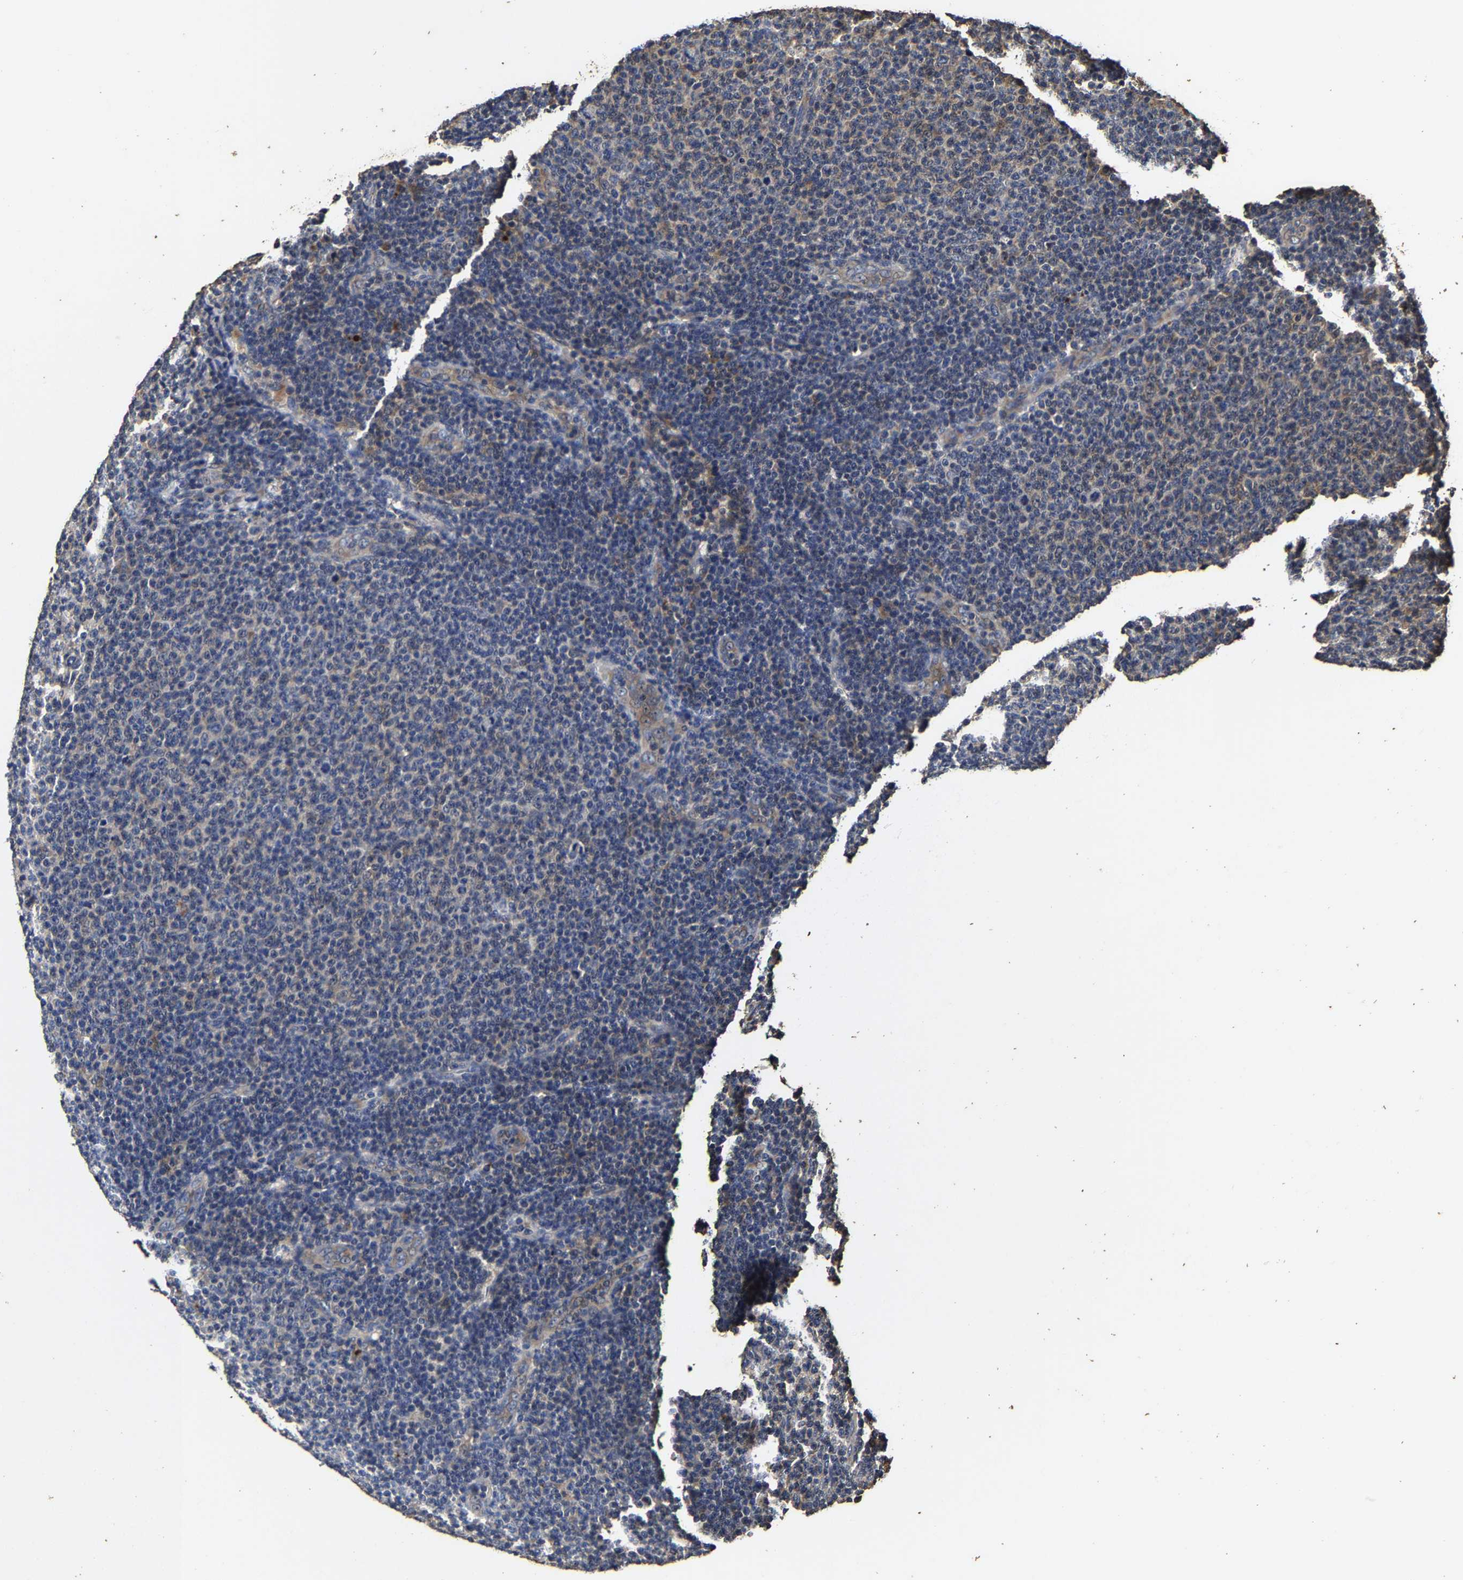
{"staining": {"intensity": "negative", "quantity": "none", "location": "none"}, "tissue": "lymphoma", "cell_type": "Tumor cells", "image_type": "cancer", "snomed": [{"axis": "morphology", "description": "Malignant lymphoma, non-Hodgkin's type, Low grade"}, {"axis": "topography", "description": "Lymph node"}], "caption": "Protein analysis of malignant lymphoma, non-Hodgkin's type (low-grade) demonstrates no significant positivity in tumor cells. The staining was performed using DAB (3,3'-diaminobenzidine) to visualize the protein expression in brown, while the nuclei were stained in blue with hematoxylin (Magnification: 20x).", "gene": "PPM1K", "patient": {"sex": "male", "age": 66}}